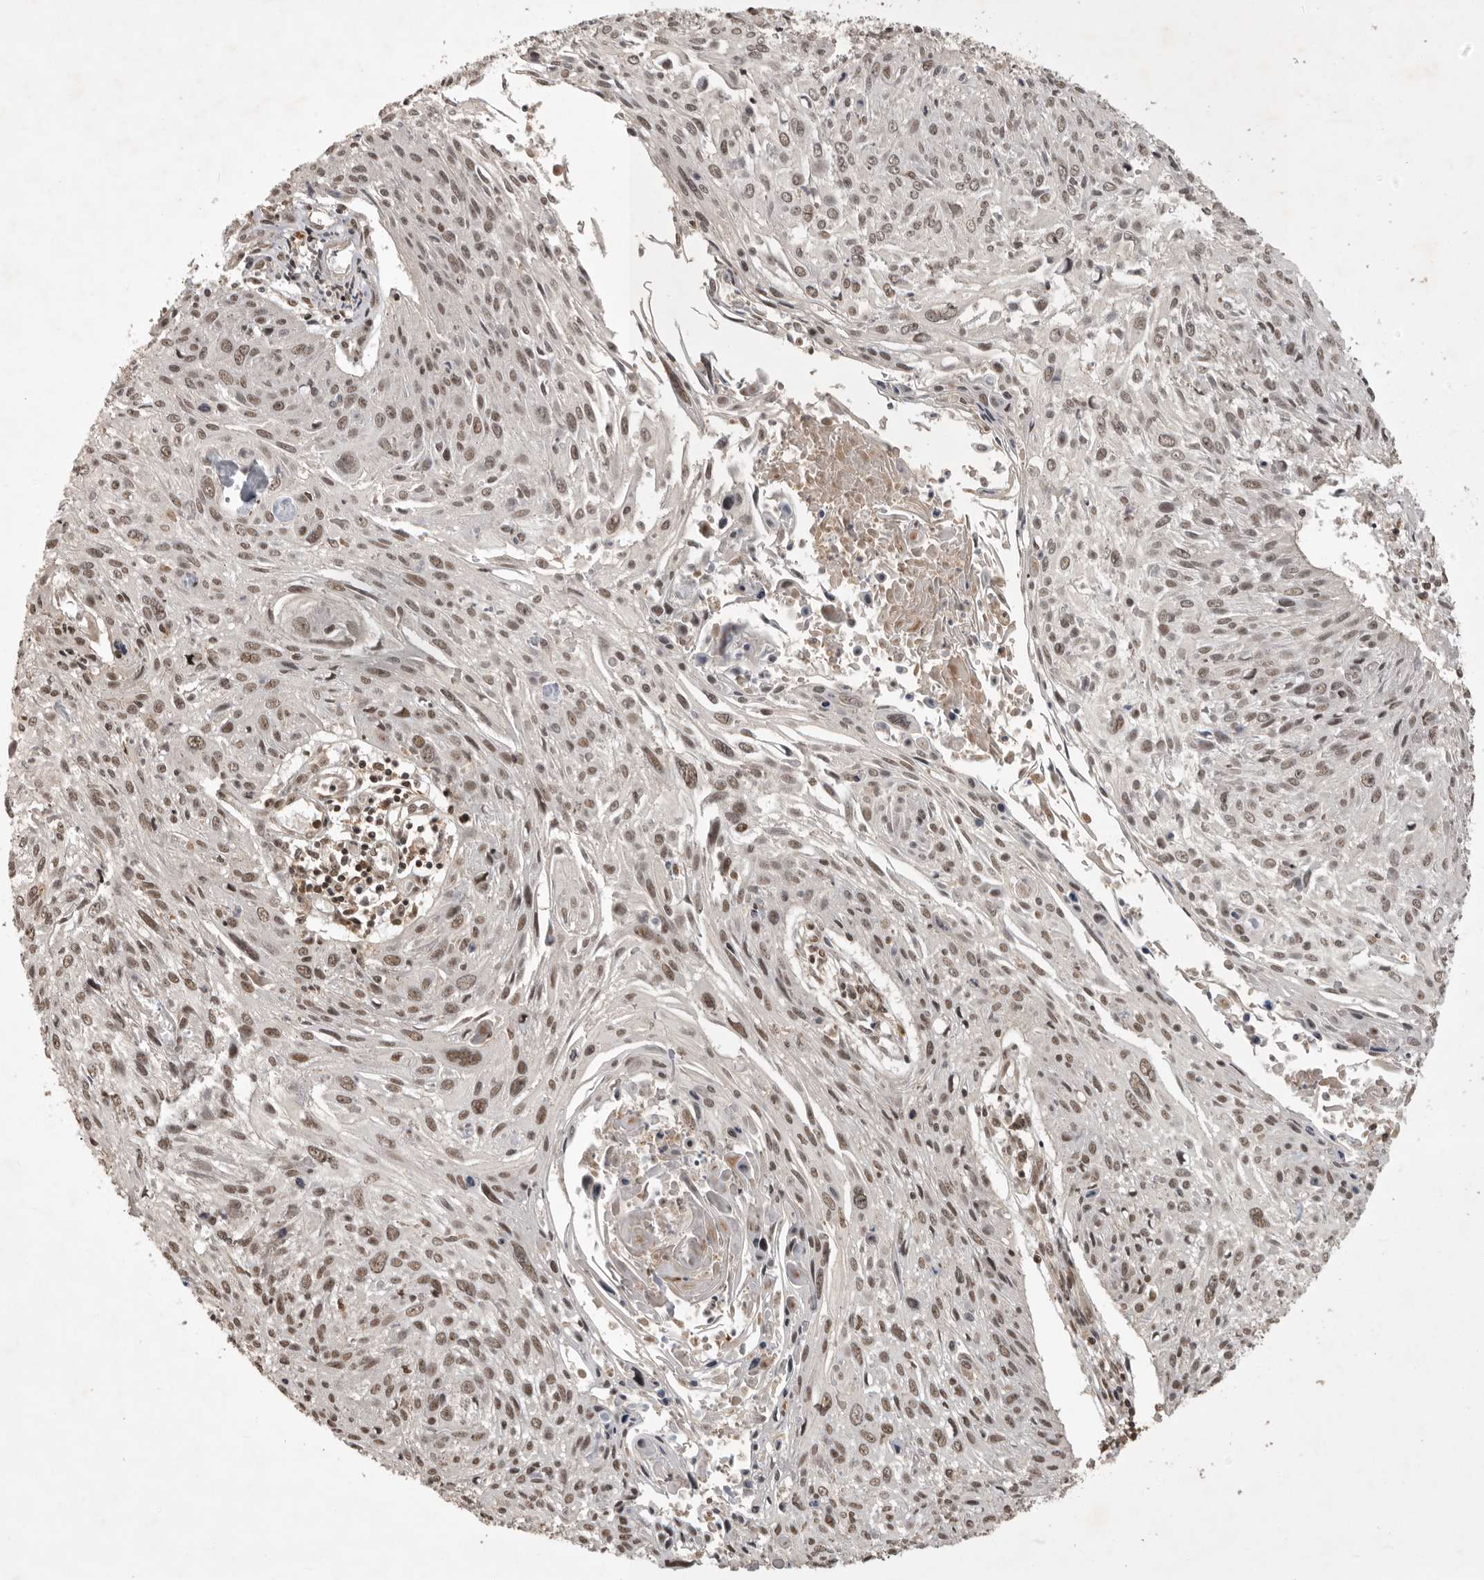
{"staining": {"intensity": "weak", "quantity": ">75%", "location": "nuclear"}, "tissue": "cervical cancer", "cell_type": "Tumor cells", "image_type": "cancer", "snomed": [{"axis": "morphology", "description": "Squamous cell carcinoma, NOS"}, {"axis": "topography", "description": "Cervix"}], "caption": "This is a photomicrograph of IHC staining of squamous cell carcinoma (cervical), which shows weak positivity in the nuclear of tumor cells.", "gene": "CBLL1", "patient": {"sex": "female", "age": 51}}